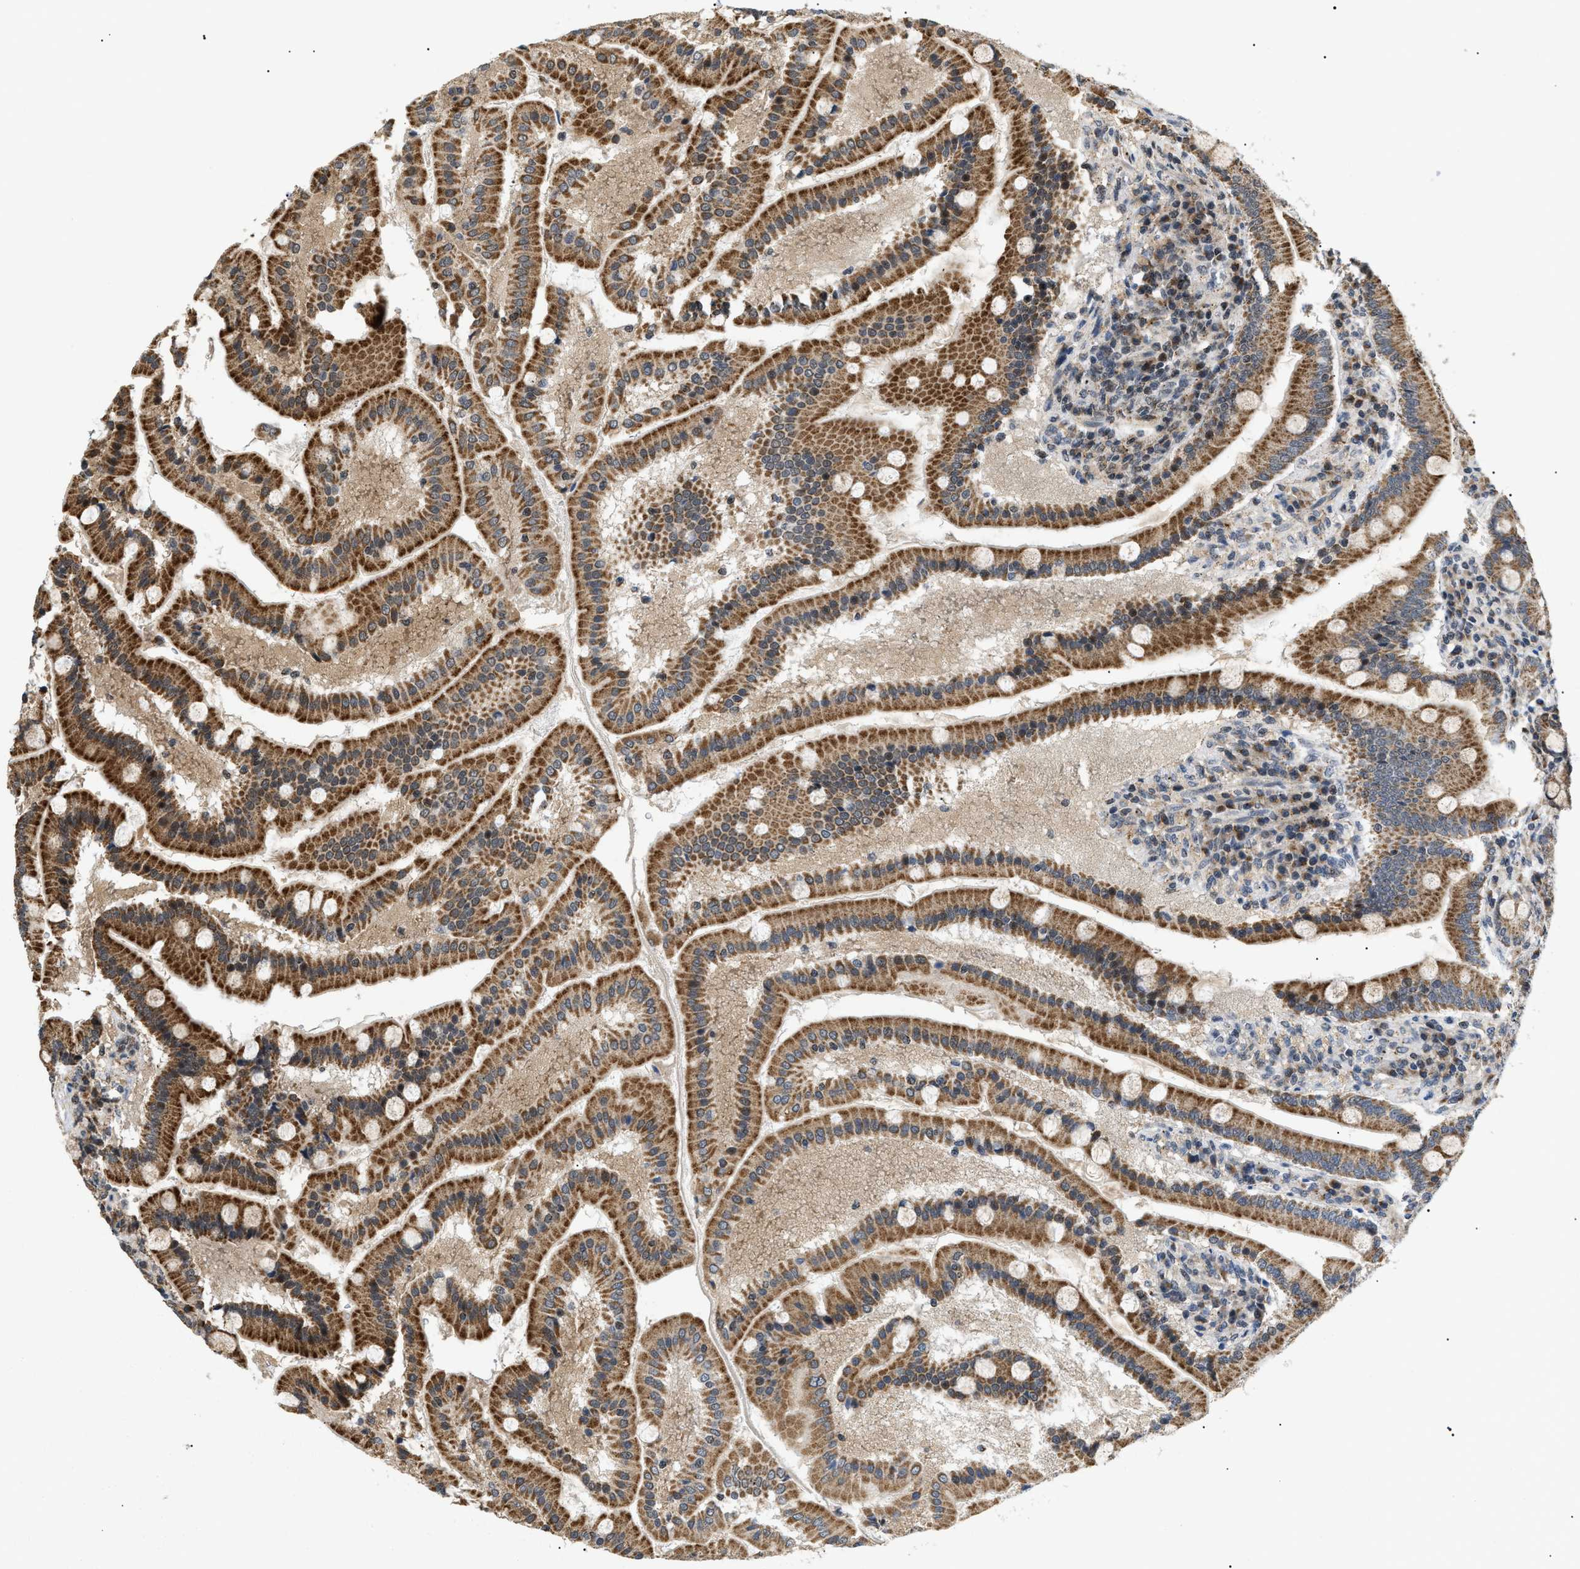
{"staining": {"intensity": "strong", "quantity": ">75%", "location": "cytoplasmic/membranous"}, "tissue": "duodenum", "cell_type": "Glandular cells", "image_type": "normal", "snomed": [{"axis": "morphology", "description": "Normal tissue, NOS"}, {"axis": "topography", "description": "Duodenum"}], "caption": "Protein expression analysis of benign duodenum demonstrates strong cytoplasmic/membranous expression in approximately >75% of glandular cells.", "gene": "ZBTB11", "patient": {"sex": "male", "age": 50}}